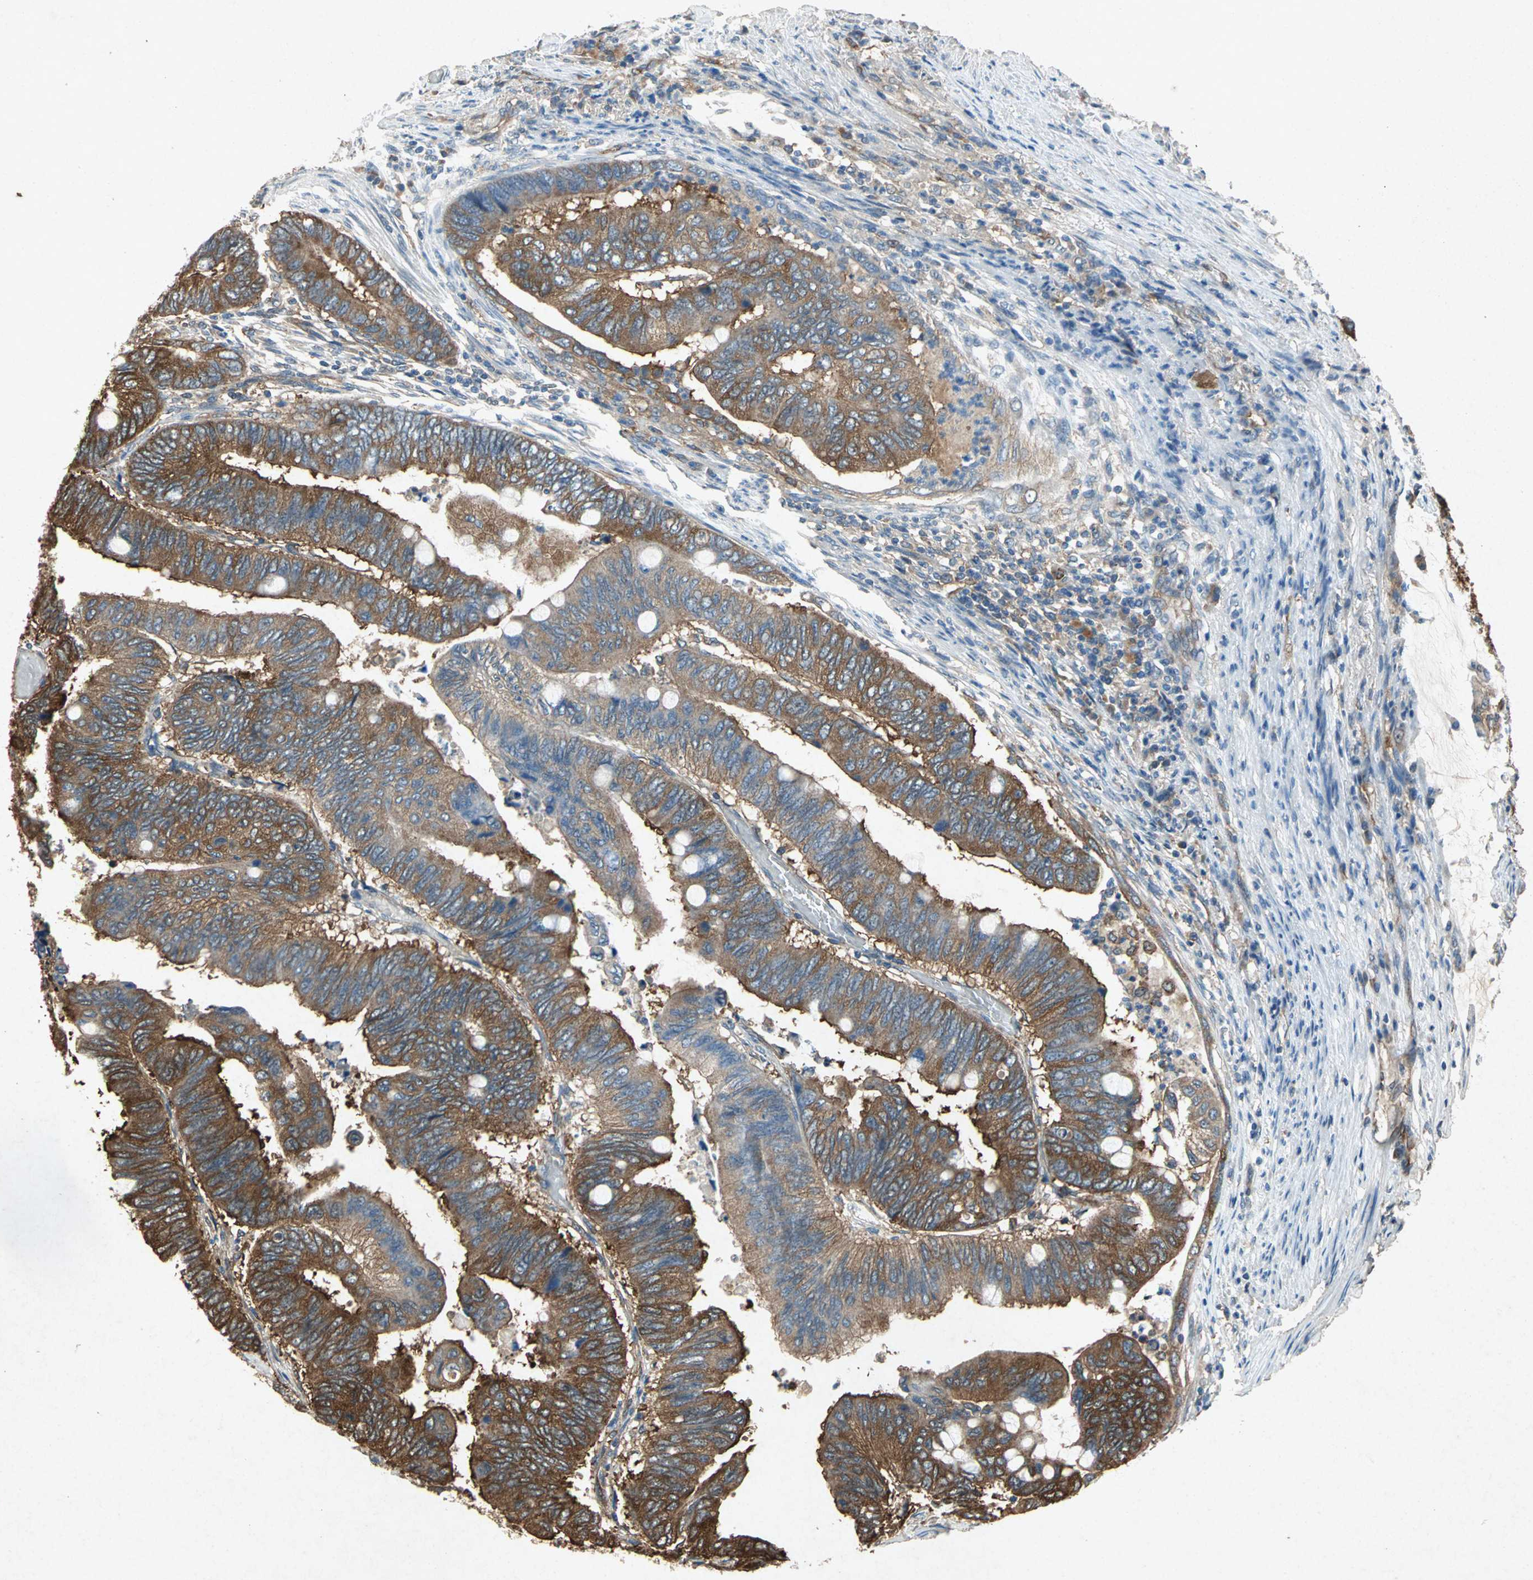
{"staining": {"intensity": "moderate", "quantity": ">75%", "location": "cytoplasmic/membranous"}, "tissue": "colorectal cancer", "cell_type": "Tumor cells", "image_type": "cancer", "snomed": [{"axis": "morphology", "description": "Normal tissue, NOS"}, {"axis": "morphology", "description": "Adenocarcinoma, NOS"}, {"axis": "topography", "description": "Rectum"}, {"axis": "topography", "description": "Peripheral nerve tissue"}], "caption": "Immunohistochemical staining of human colorectal adenocarcinoma displays medium levels of moderate cytoplasmic/membranous protein staining in approximately >75% of tumor cells.", "gene": "HSP90AB1", "patient": {"sex": "male", "age": 92}}